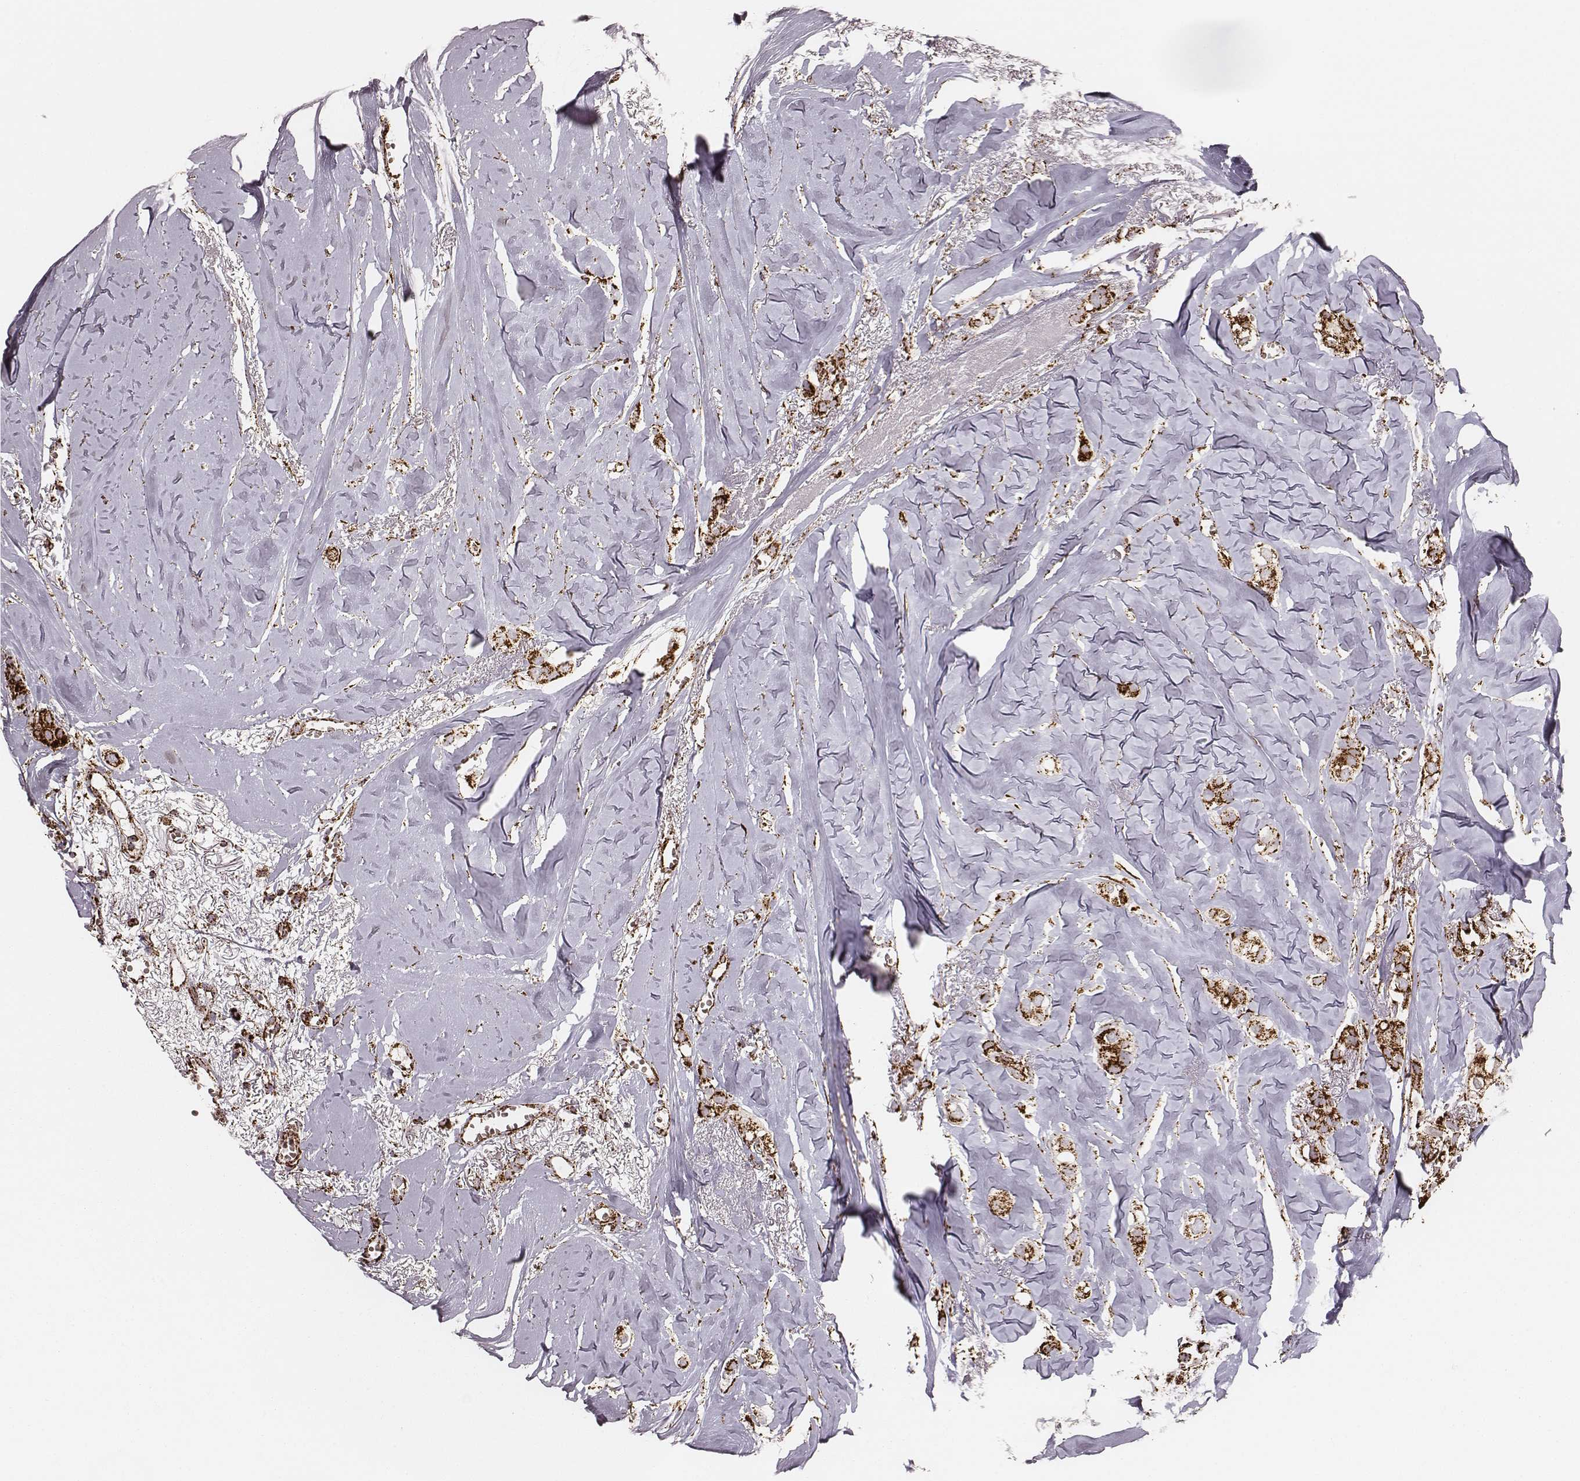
{"staining": {"intensity": "strong", "quantity": ">75%", "location": "cytoplasmic/membranous"}, "tissue": "breast cancer", "cell_type": "Tumor cells", "image_type": "cancer", "snomed": [{"axis": "morphology", "description": "Duct carcinoma"}, {"axis": "topography", "description": "Breast"}], "caption": "IHC of breast infiltrating ductal carcinoma exhibits high levels of strong cytoplasmic/membranous staining in about >75% of tumor cells.", "gene": "TUFM", "patient": {"sex": "female", "age": 85}}